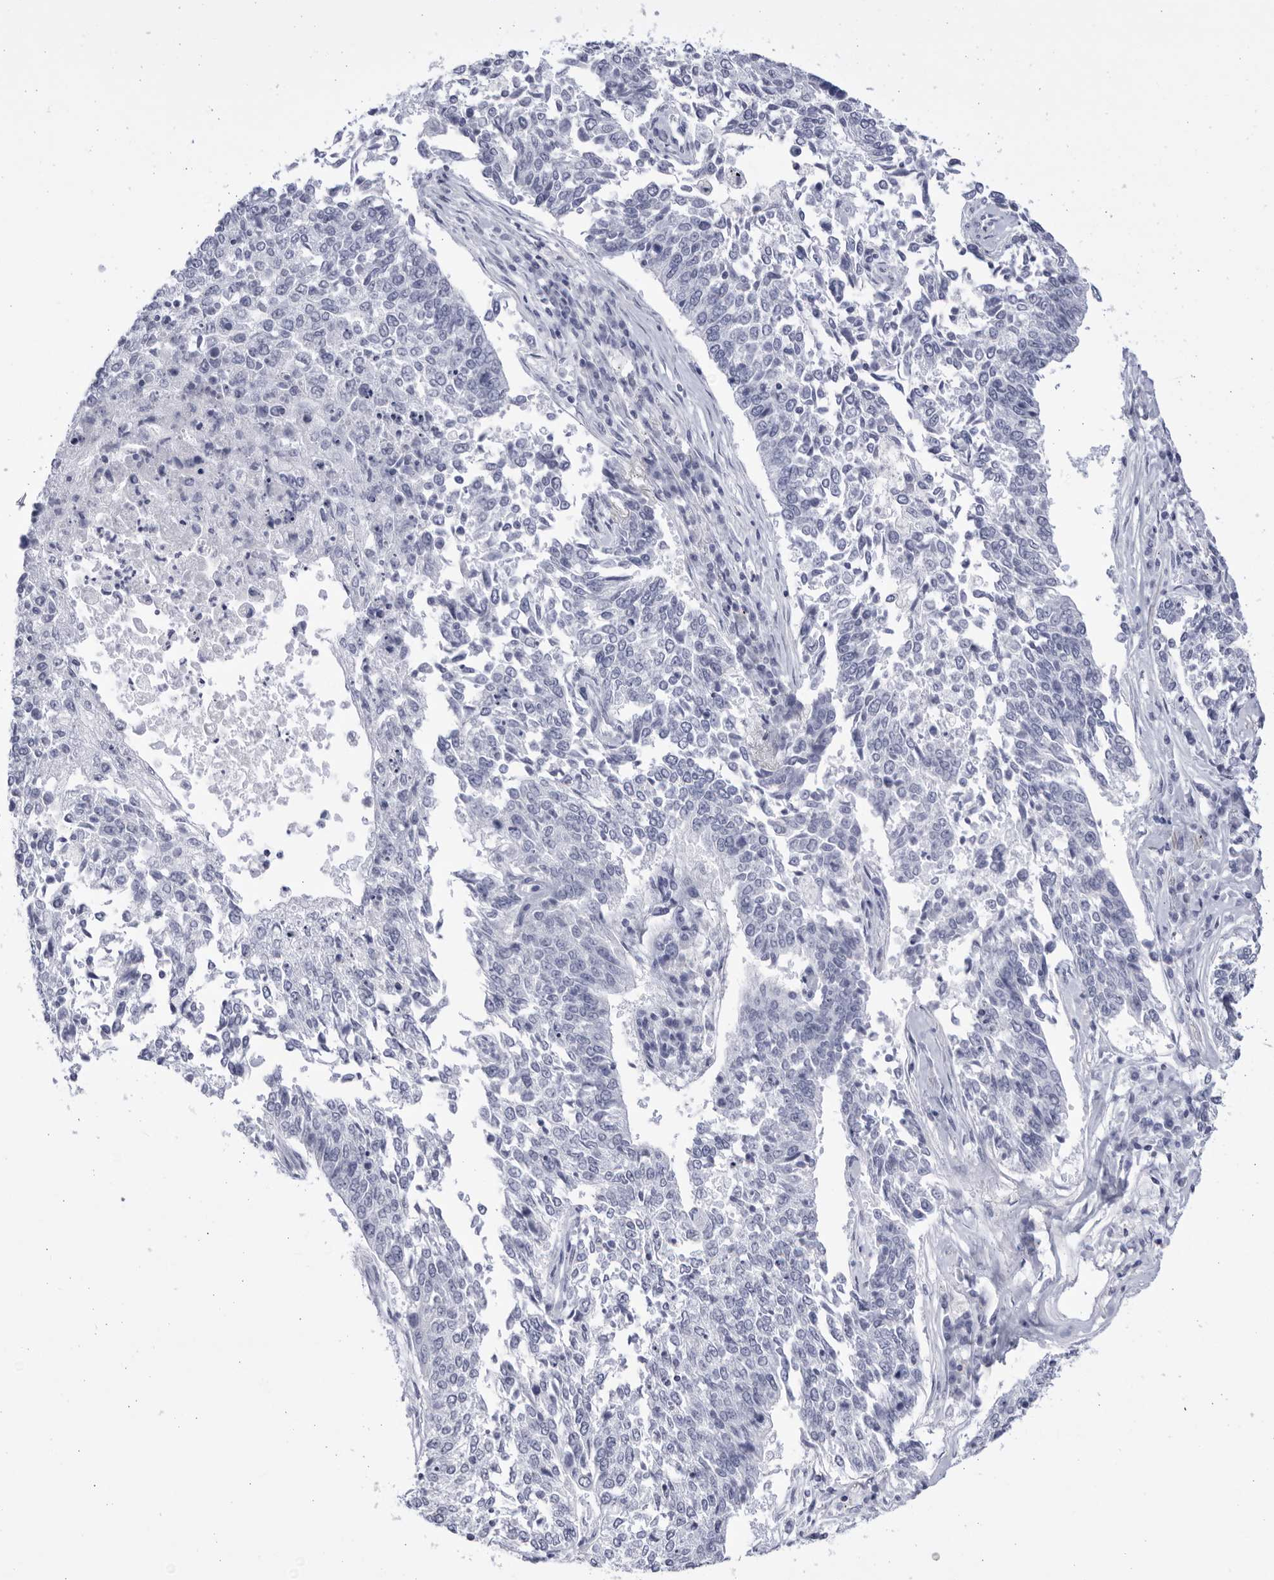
{"staining": {"intensity": "negative", "quantity": "none", "location": "none"}, "tissue": "lung cancer", "cell_type": "Tumor cells", "image_type": "cancer", "snomed": [{"axis": "morphology", "description": "Normal tissue, NOS"}, {"axis": "morphology", "description": "Squamous cell carcinoma, NOS"}, {"axis": "topography", "description": "Cartilage tissue"}, {"axis": "topography", "description": "Bronchus"}, {"axis": "topography", "description": "Lung"}], "caption": "Lung cancer stained for a protein using immunohistochemistry (IHC) shows no staining tumor cells.", "gene": "CCDC181", "patient": {"sex": "female", "age": 49}}